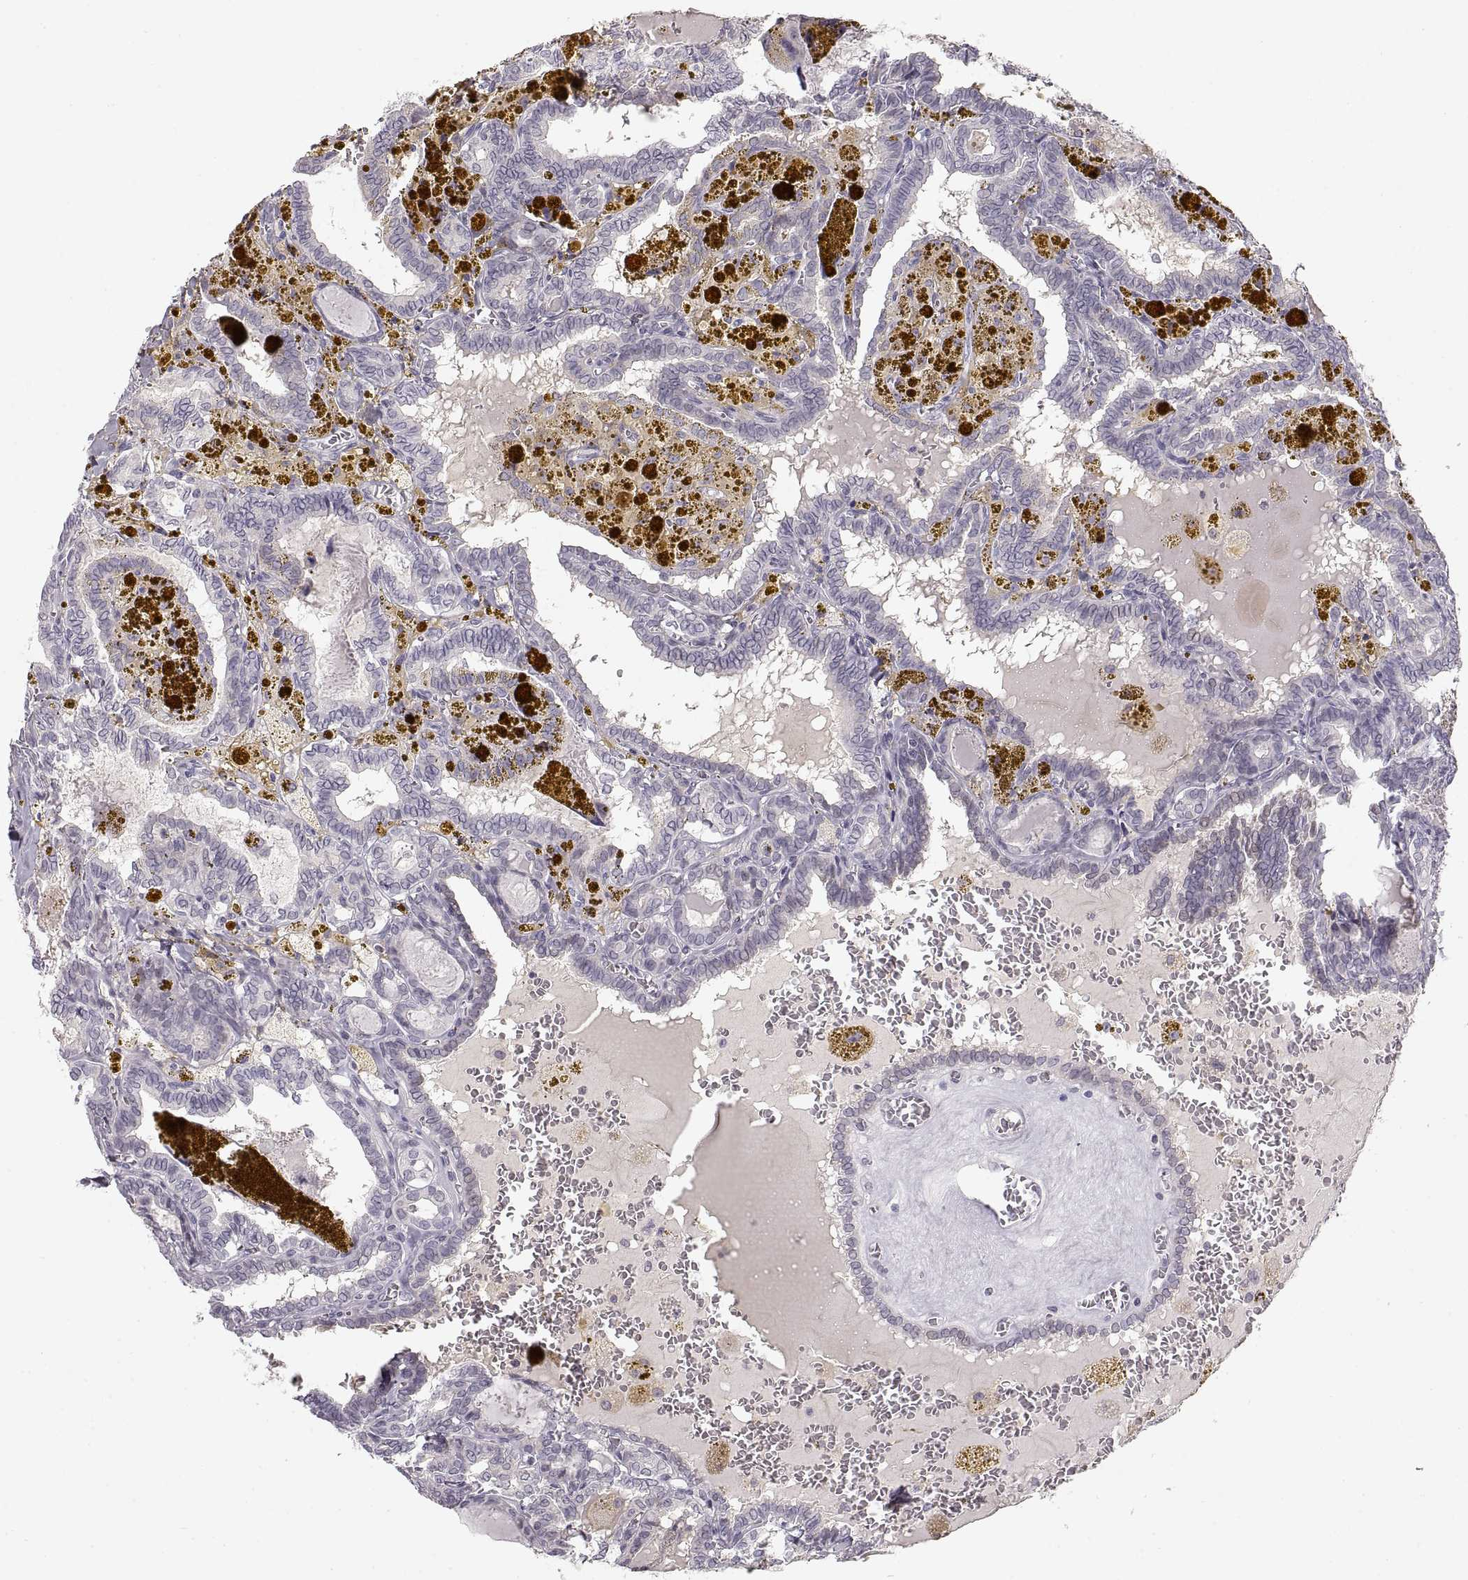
{"staining": {"intensity": "negative", "quantity": "none", "location": "none"}, "tissue": "thyroid cancer", "cell_type": "Tumor cells", "image_type": "cancer", "snomed": [{"axis": "morphology", "description": "Papillary adenocarcinoma, NOS"}, {"axis": "topography", "description": "Thyroid gland"}], "caption": "Histopathology image shows no significant protein expression in tumor cells of thyroid papillary adenocarcinoma.", "gene": "PCSK2", "patient": {"sex": "female", "age": 39}}